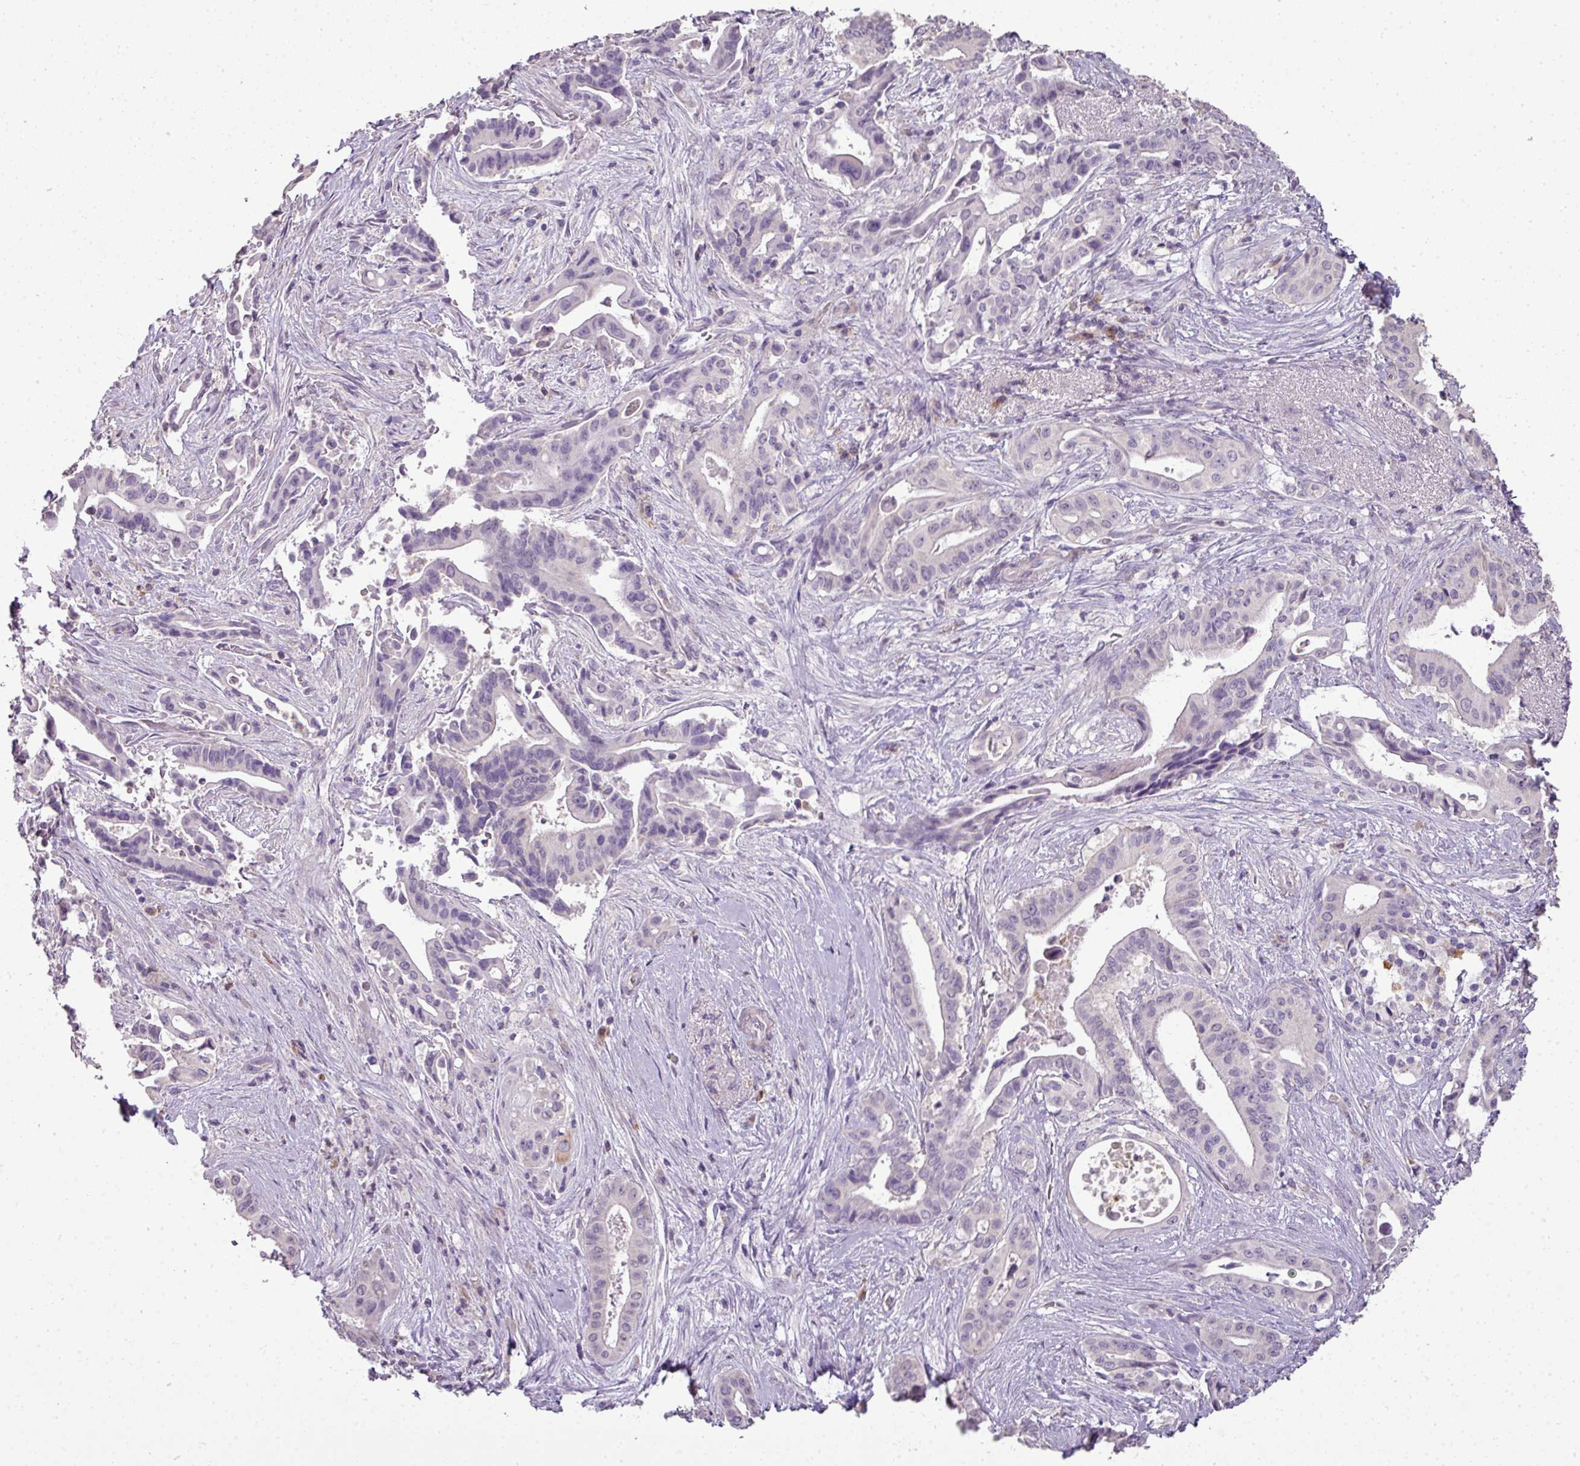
{"staining": {"intensity": "negative", "quantity": "none", "location": "none"}, "tissue": "pancreatic cancer", "cell_type": "Tumor cells", "image_type": "cancer", "snomed": [{"axis": "morphology", "description": "Adenocarcinoma, NOS"}, {"axis": "topography", "description": "Pancreas"}], "caption": "Human pancreatic cancer (adenocarcinoma) stained for a protein using IHC reveals no expression in tumor cells.", "gene": "LY9", "patient": {"sex": "female", "age": 77}}